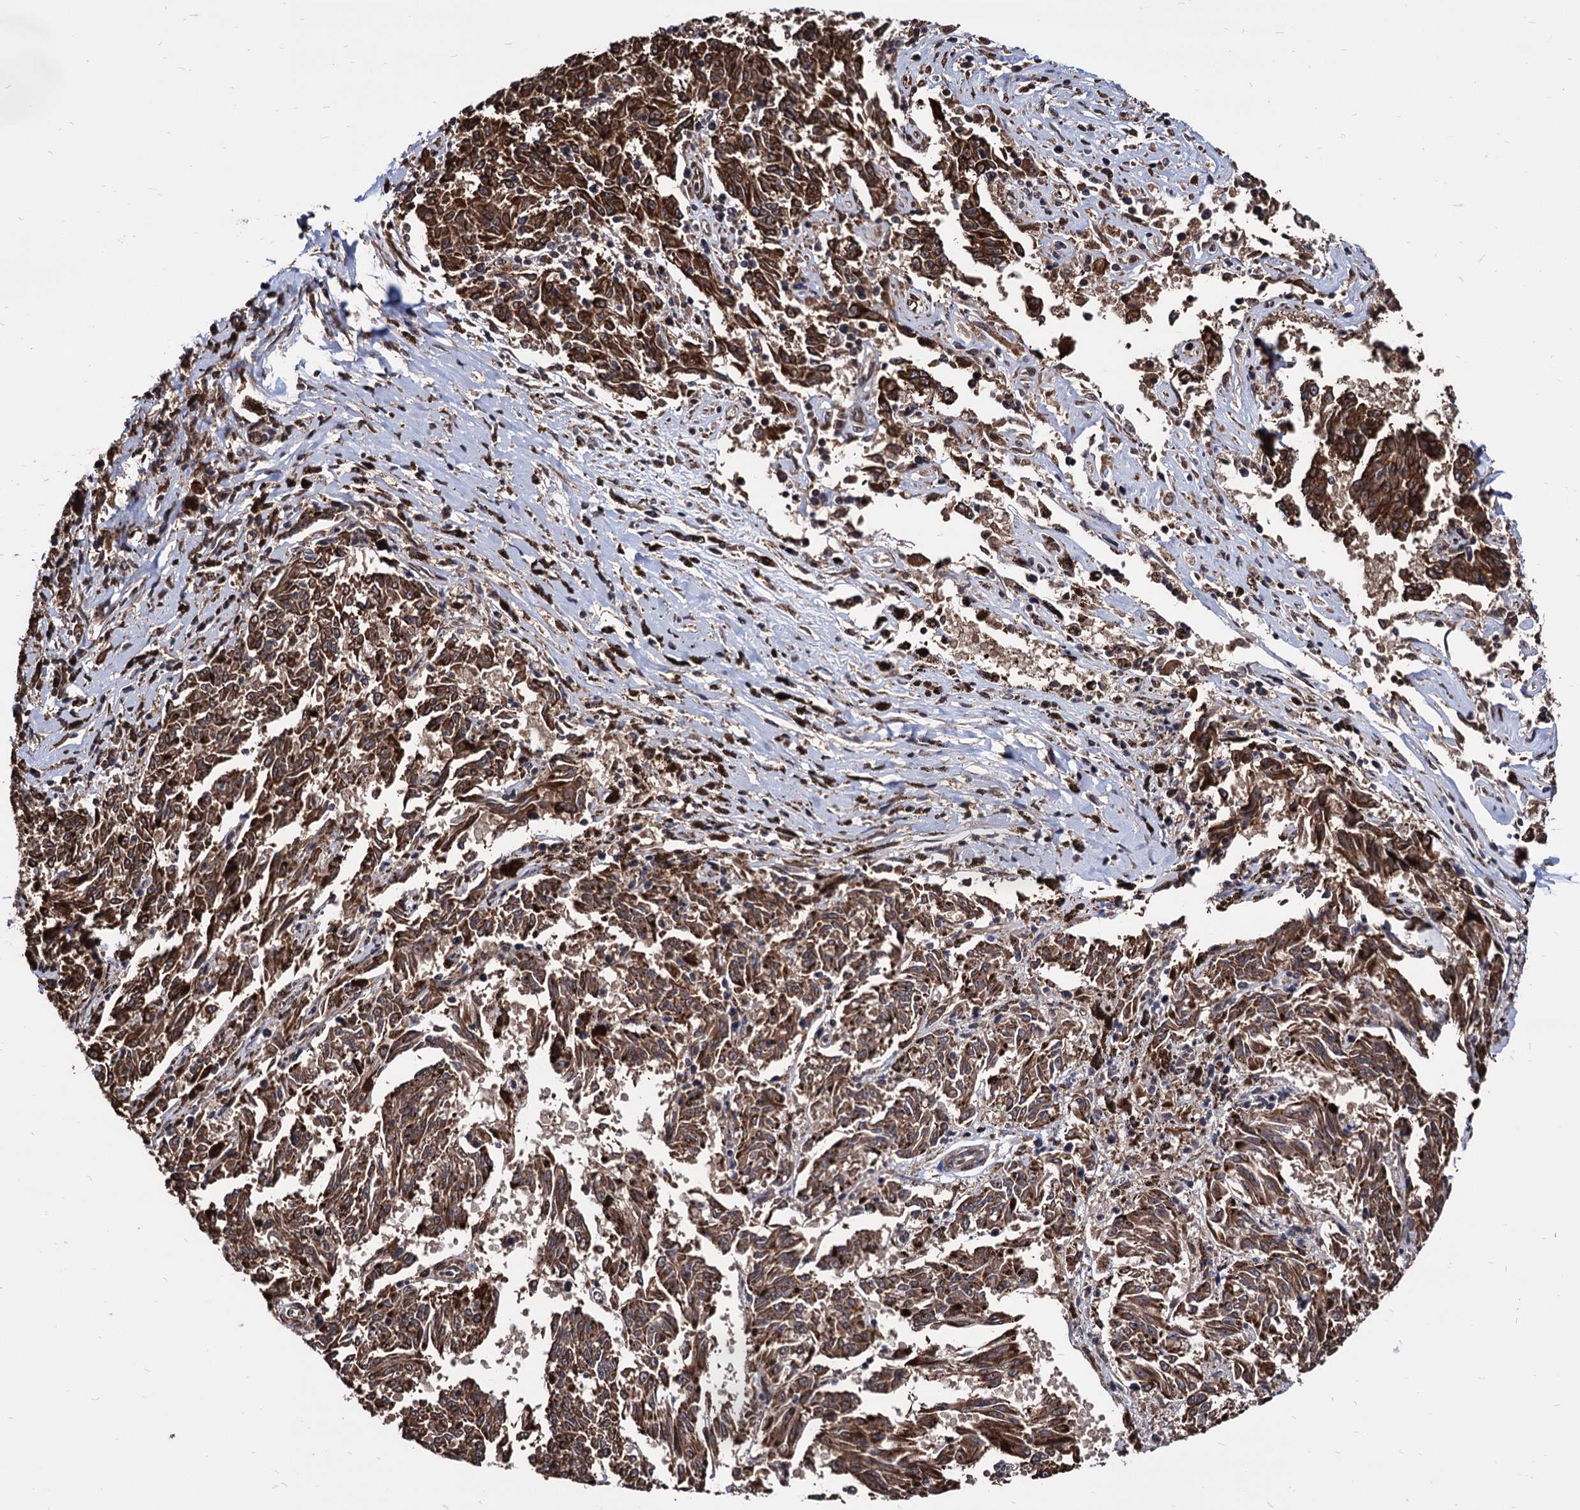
{"staining": {"intensity": "strong", "quantity": ">75%", "location": "cytoplasmic/membranous"}, "tissue": "melanoma", "cell_type": "Tumor cells", "image_type": "cancer", "snomed": [{"axis": "morphology", "description": "Malignant melanoma, NOS"}, {"axis": "topography", "description": "Skin"}], "caption": "The histopathology image demonstrates immunohistochemical staining of malignant melanoma. There is strong cytoplasmic/membranous staining is identified in approximately >75% of tumor cells. The staining was performed using DAB (3,3'-diaminobenzidine) to visualize the protein expression in brown, while the nuclei were stained in blue with hematoxylin (Magnification: 20x).", "gene": "ANKRD12", "patient": {"sex": "female", "age": 72}}